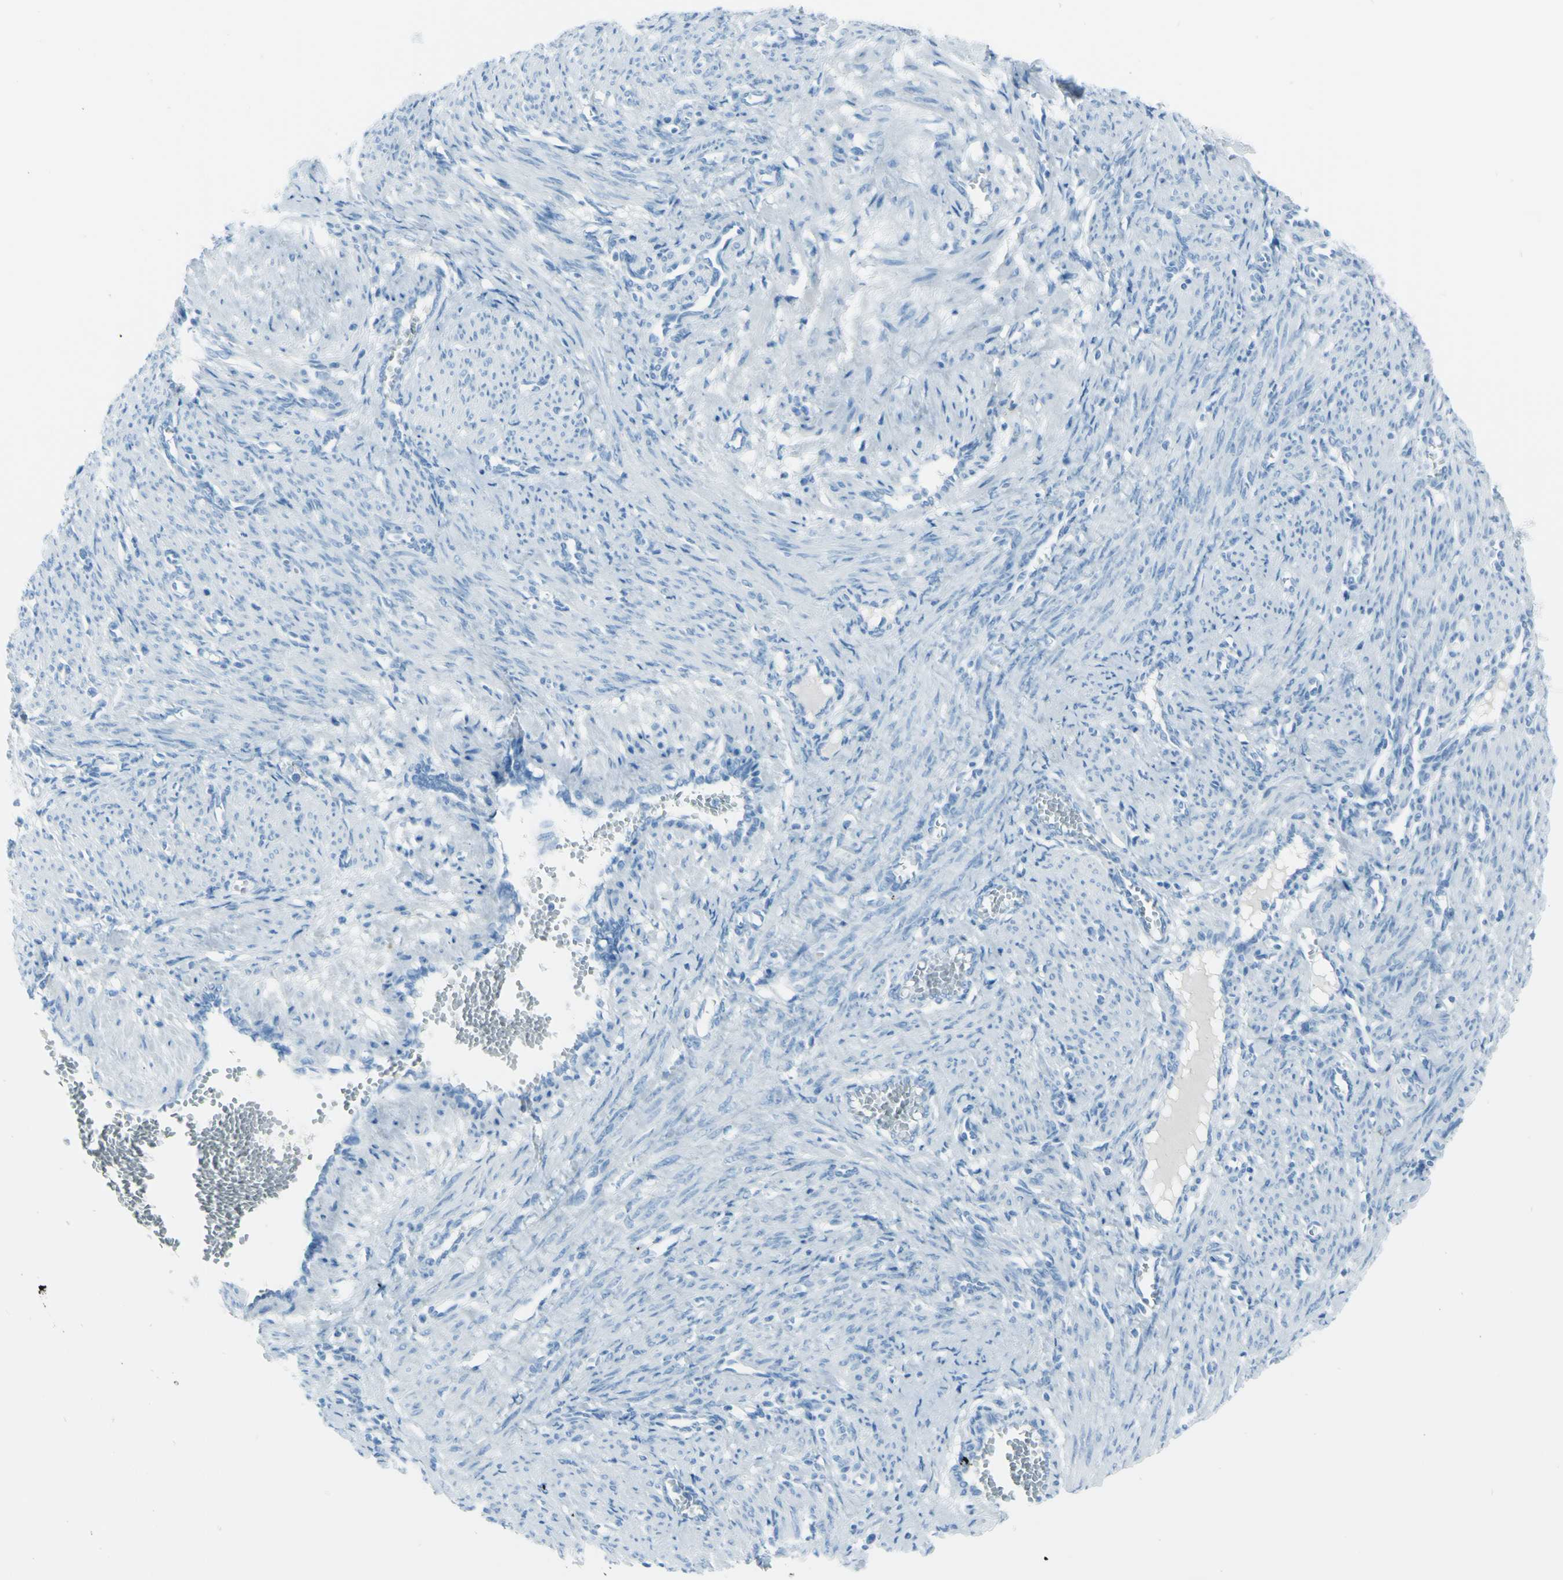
{"staining": {"intensity": "negative", "quantity": "none", "location": "none"}, "tissue": "smooth muscle", "cell_type": "Smooth muscle cells", "image_type": "normal", "snomed": [{"axis": "morphology", "description": "Normal tissue, NOS"}, {"axis": "topography", "description": "Endometrium"}], "caption": "An IHC image of unremarkable smooth muscle is shown. There is no staining in smooth muscle cells of smooth muscle. (Brightfield microscopy of DAB immunohistochemistry (IHC) at high magnification).", "gene": "AFP", "patient": {"sex": "female", "age": 33}}